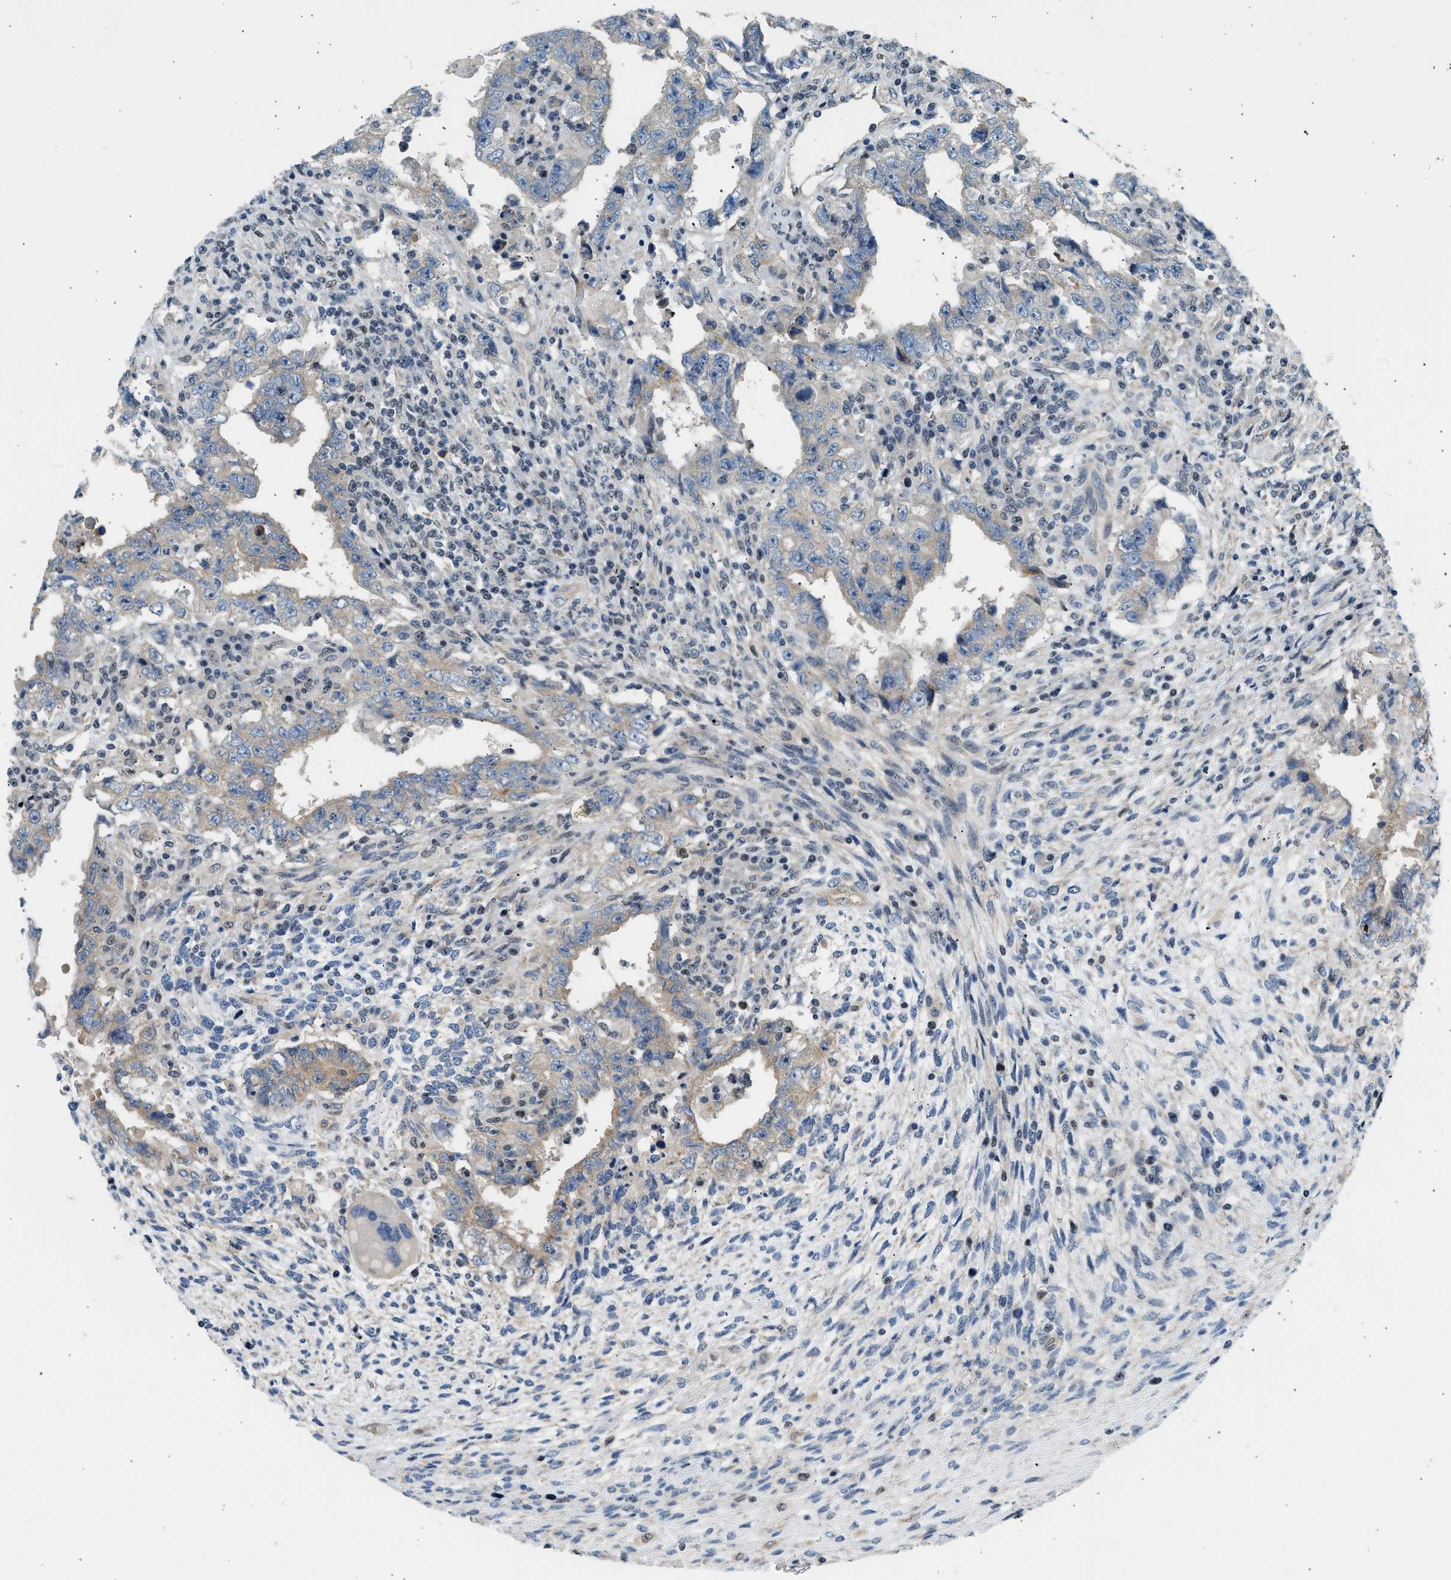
{"staining": {"intensity": "weak", "quantity": "<25%", "location": "cytoplasmic/membranous"}, "tissue": "testis cancer", "cell_type": "Tumor cells", "image_type": "cancer", "snomed": [{"axis": "morphology", "description": "Carcinoma, Embryonal, NOS"}, {"axis": "topography", "description": "Testis"}], "caption": "This photomicrograph is of embryonal carcinoma (testis) stained with IHC to label a protein in brown with the nuclei are counter-stained blue. There is no expression in tumor cells.", "gene": "WDR31", "patient": {"sex": "male", "age": 26}}